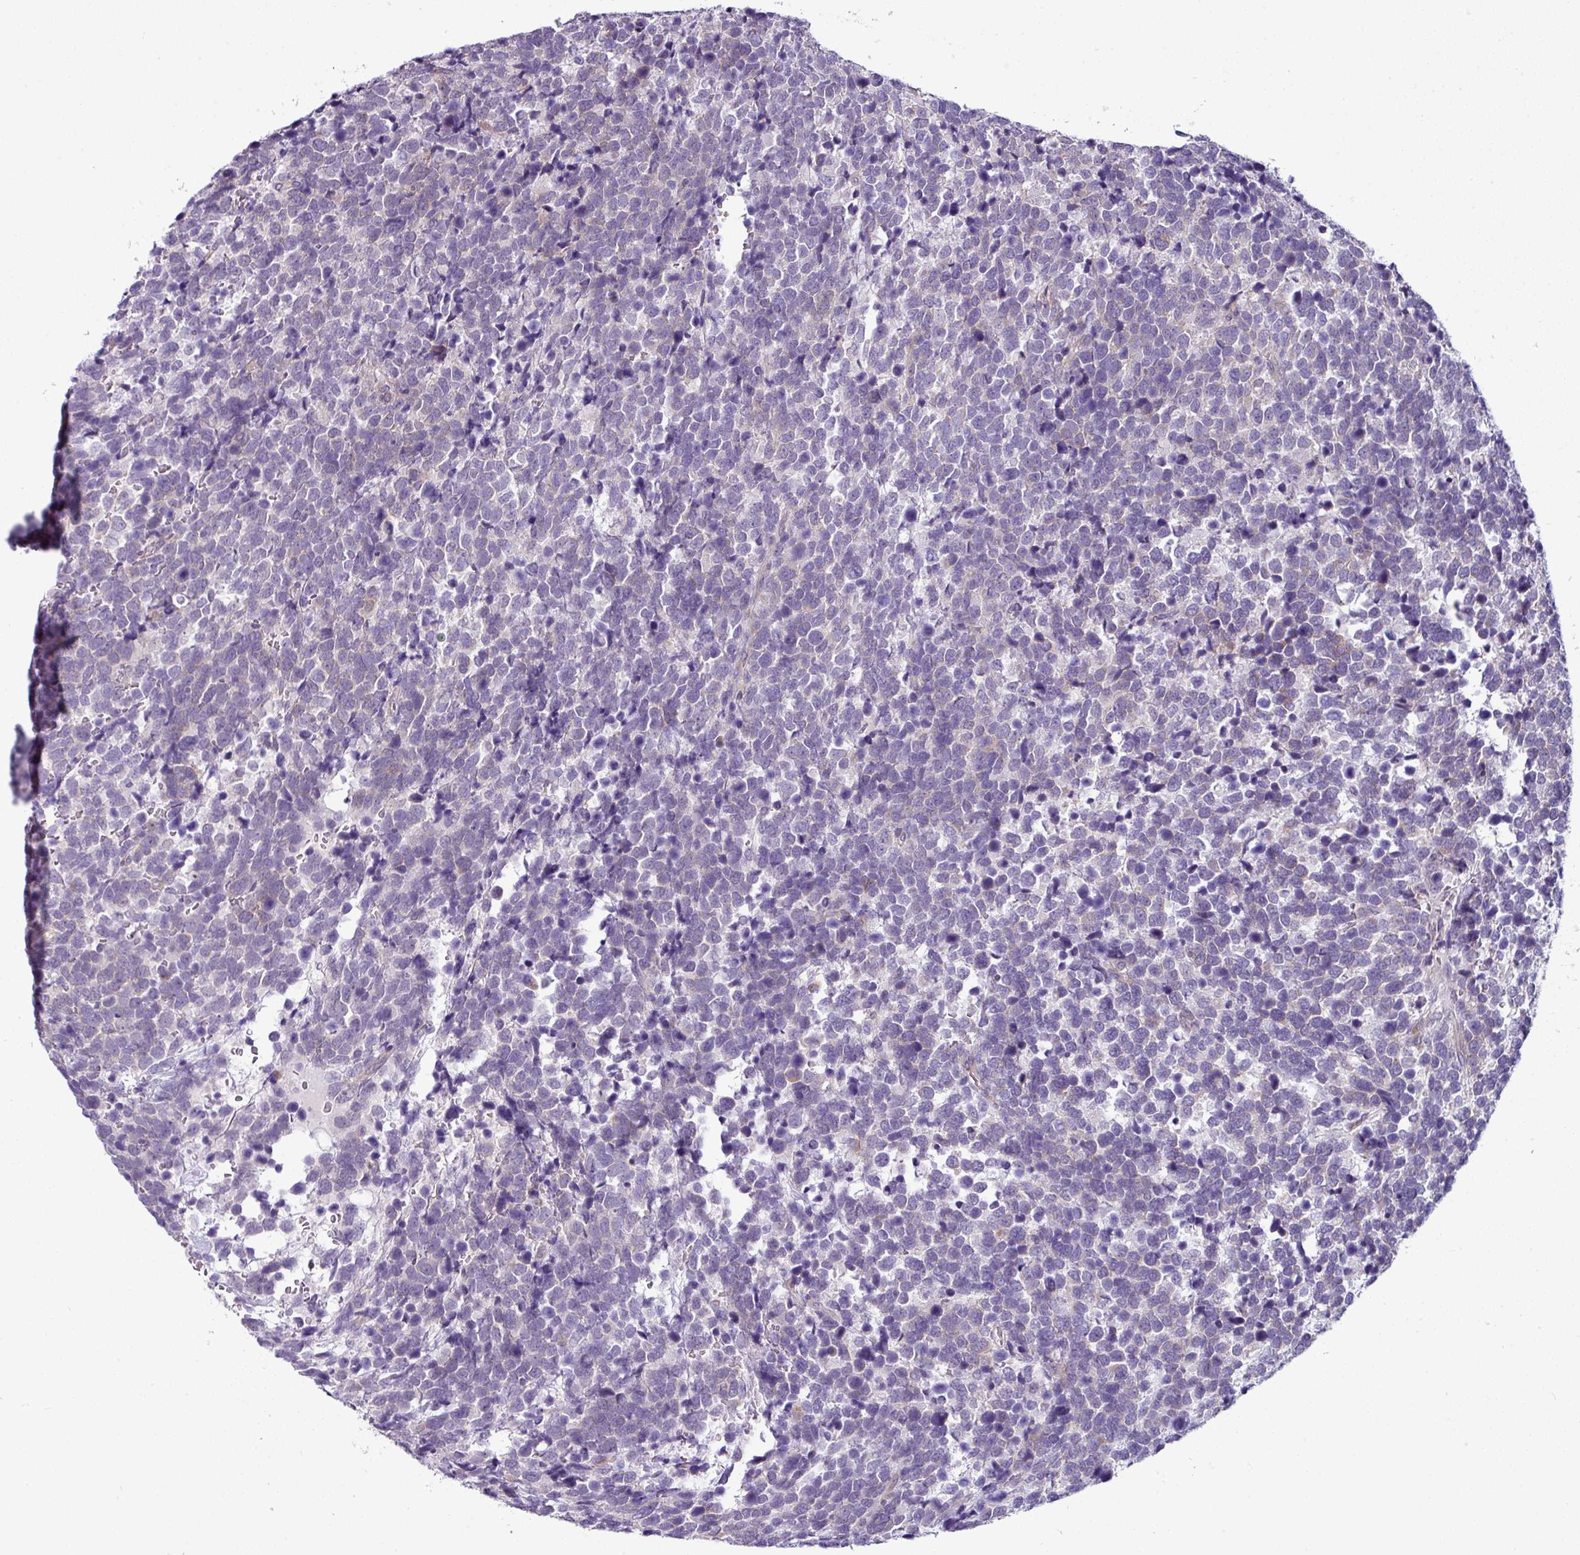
{"staining": {"intensity": "negative", "quantity": "none", "location": "none"}, "tissue": "urothelial cancer", "cell_type": "Tumor cells", "image_type": "cancer", "snomed": [{"axis": "morphology", "description": "Urothelial carcinoma, High grade"}, {"axis": "topography", "description": "Urinary bladder"}], "caption": "DAB (3,3'-diaminobenzidine) immunohistochemical staining of high-grade urothelial carcinoma shows no significant expression in tumor cells.", "gene": "TOR1AIP2", "patient": {"sex": "female", "age": 82}}